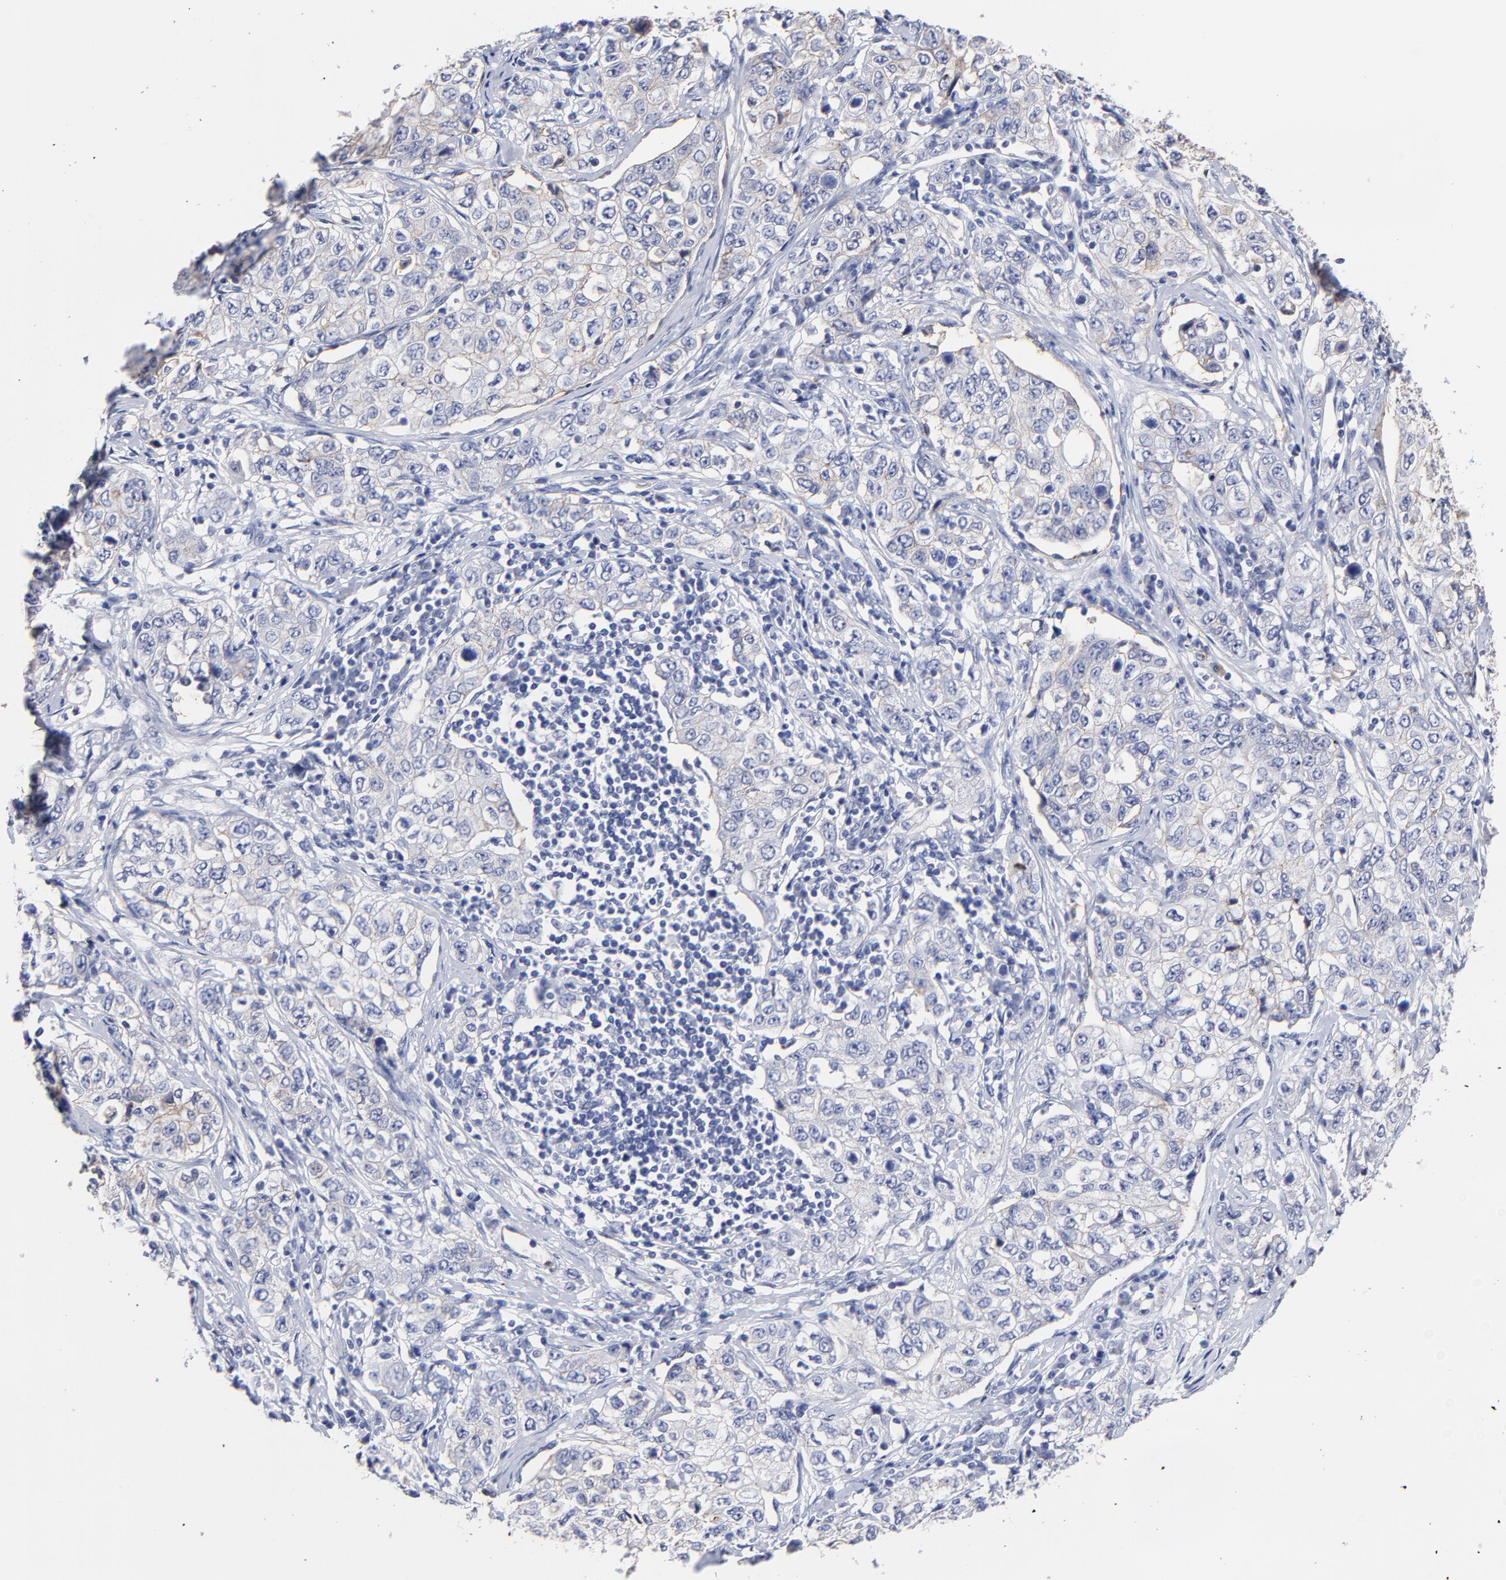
{"staining": {"intensity": "negative", "quantity": "none", "location": "none"}, "tissue": "stomach cancer", "cell_type": "Tumor cells", "image_type": "cancer", "snomed": [{"axis": "morphology", "description": "Adenocarcinoma, NOS"}, {"axis": "topography", "description": "Stomach"}], "caption": "A photomicrograph of human stomach adenocarcinoma is negative for staining in tumor cells.", "gene": "CXADR", "patient": {"sex": "male", "age": 48}}